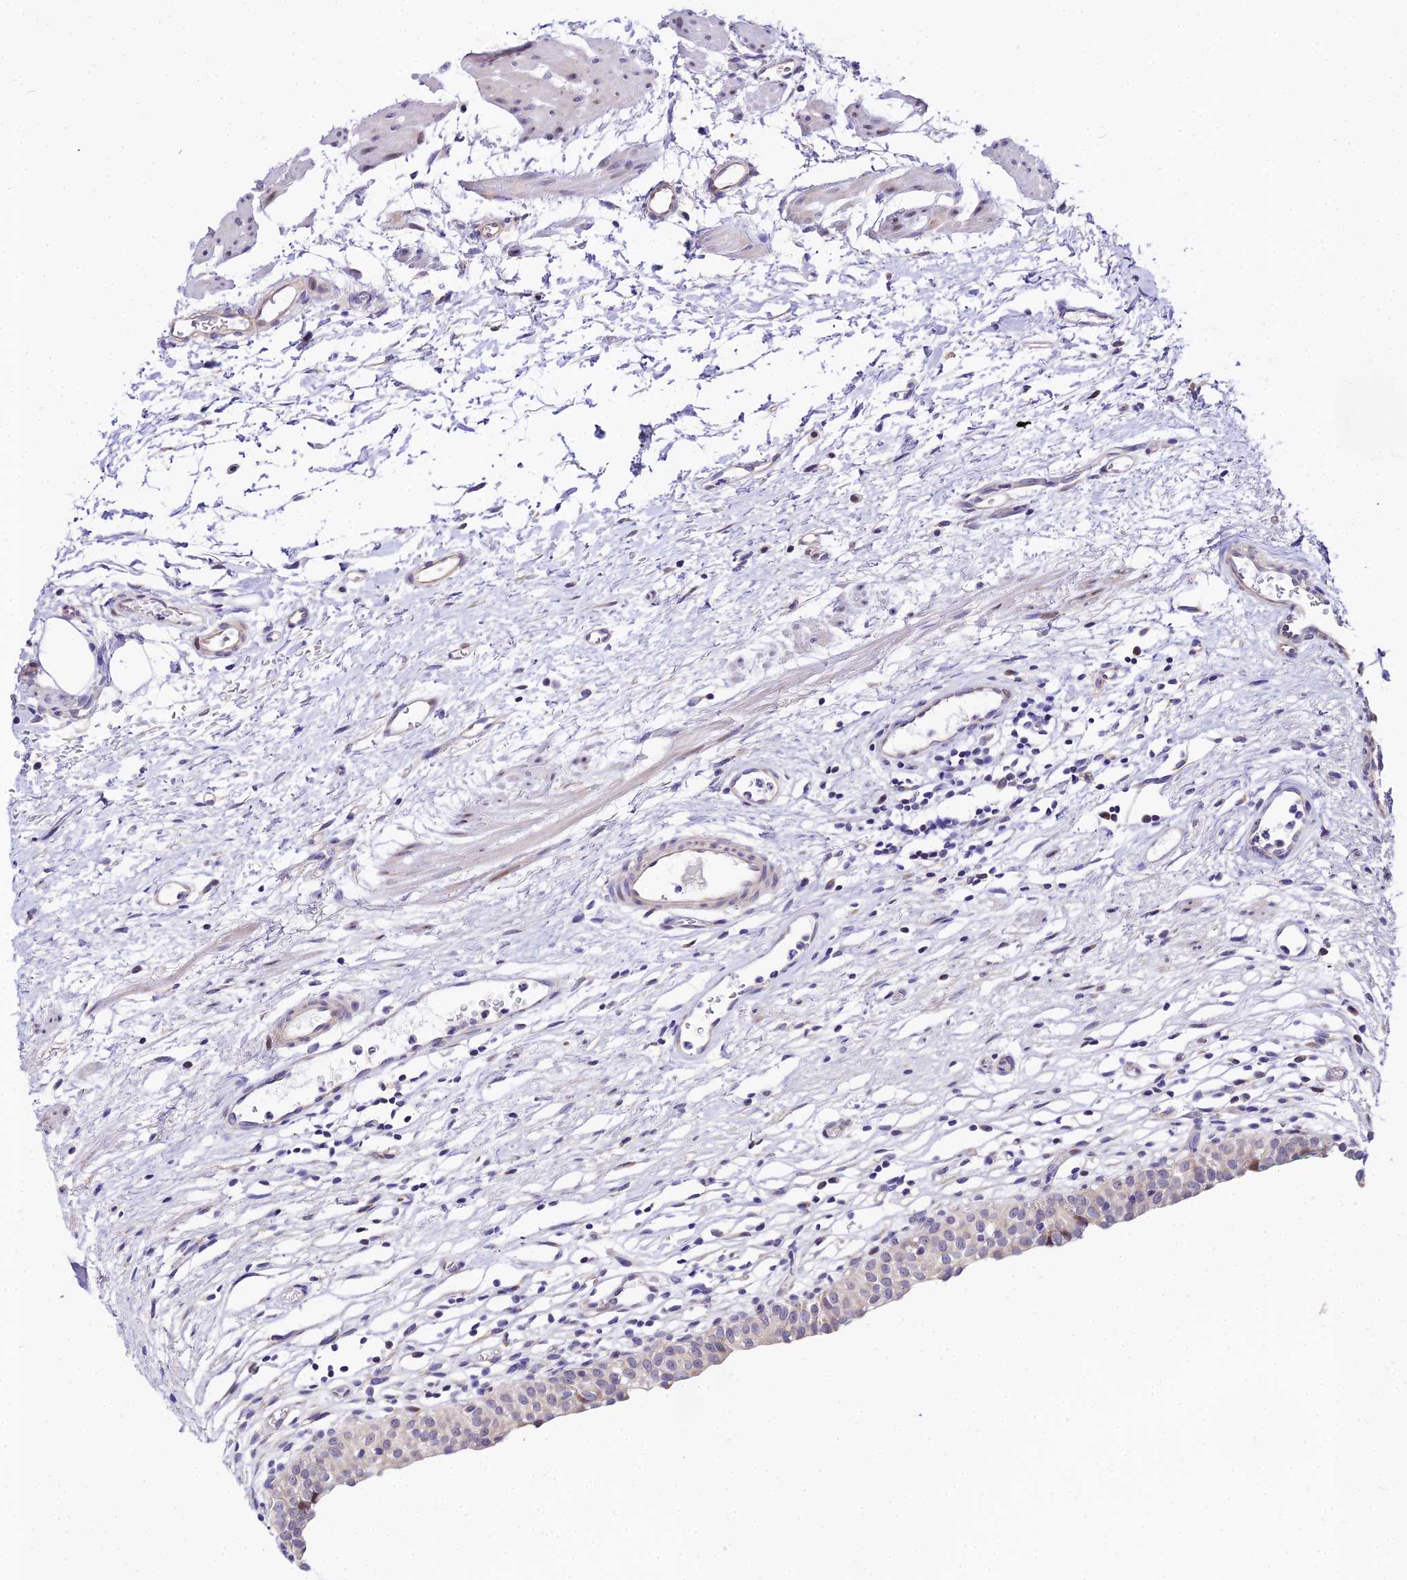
{"staining": {"intensity": "weak", "quantity": "25%-75%", "location": "cytoplasmic/membranous"}, "tissue": "urinary bladder", "cell_type": "Urothelial cells", "image_type": "normal", "snomed": [{"axis": "morphology", "description": "Normal tissue, NOS"}, {"axis": "morphology", "description": "Urothelial carcinoma, High grade"}, {"axis": "topography", "description": "Urinary bladder"}], "caption": "Benign urinary bladder reveals weak cytoplasmic/membranous positivity in approximately 25%-75% of urothelial cells (DAB (3,3'-diaminobenzidine) IHC with brightfield microscopy, high magnification)..", "gene": "ATP5PB", "patient": {"sex": "female", "age": 60}}